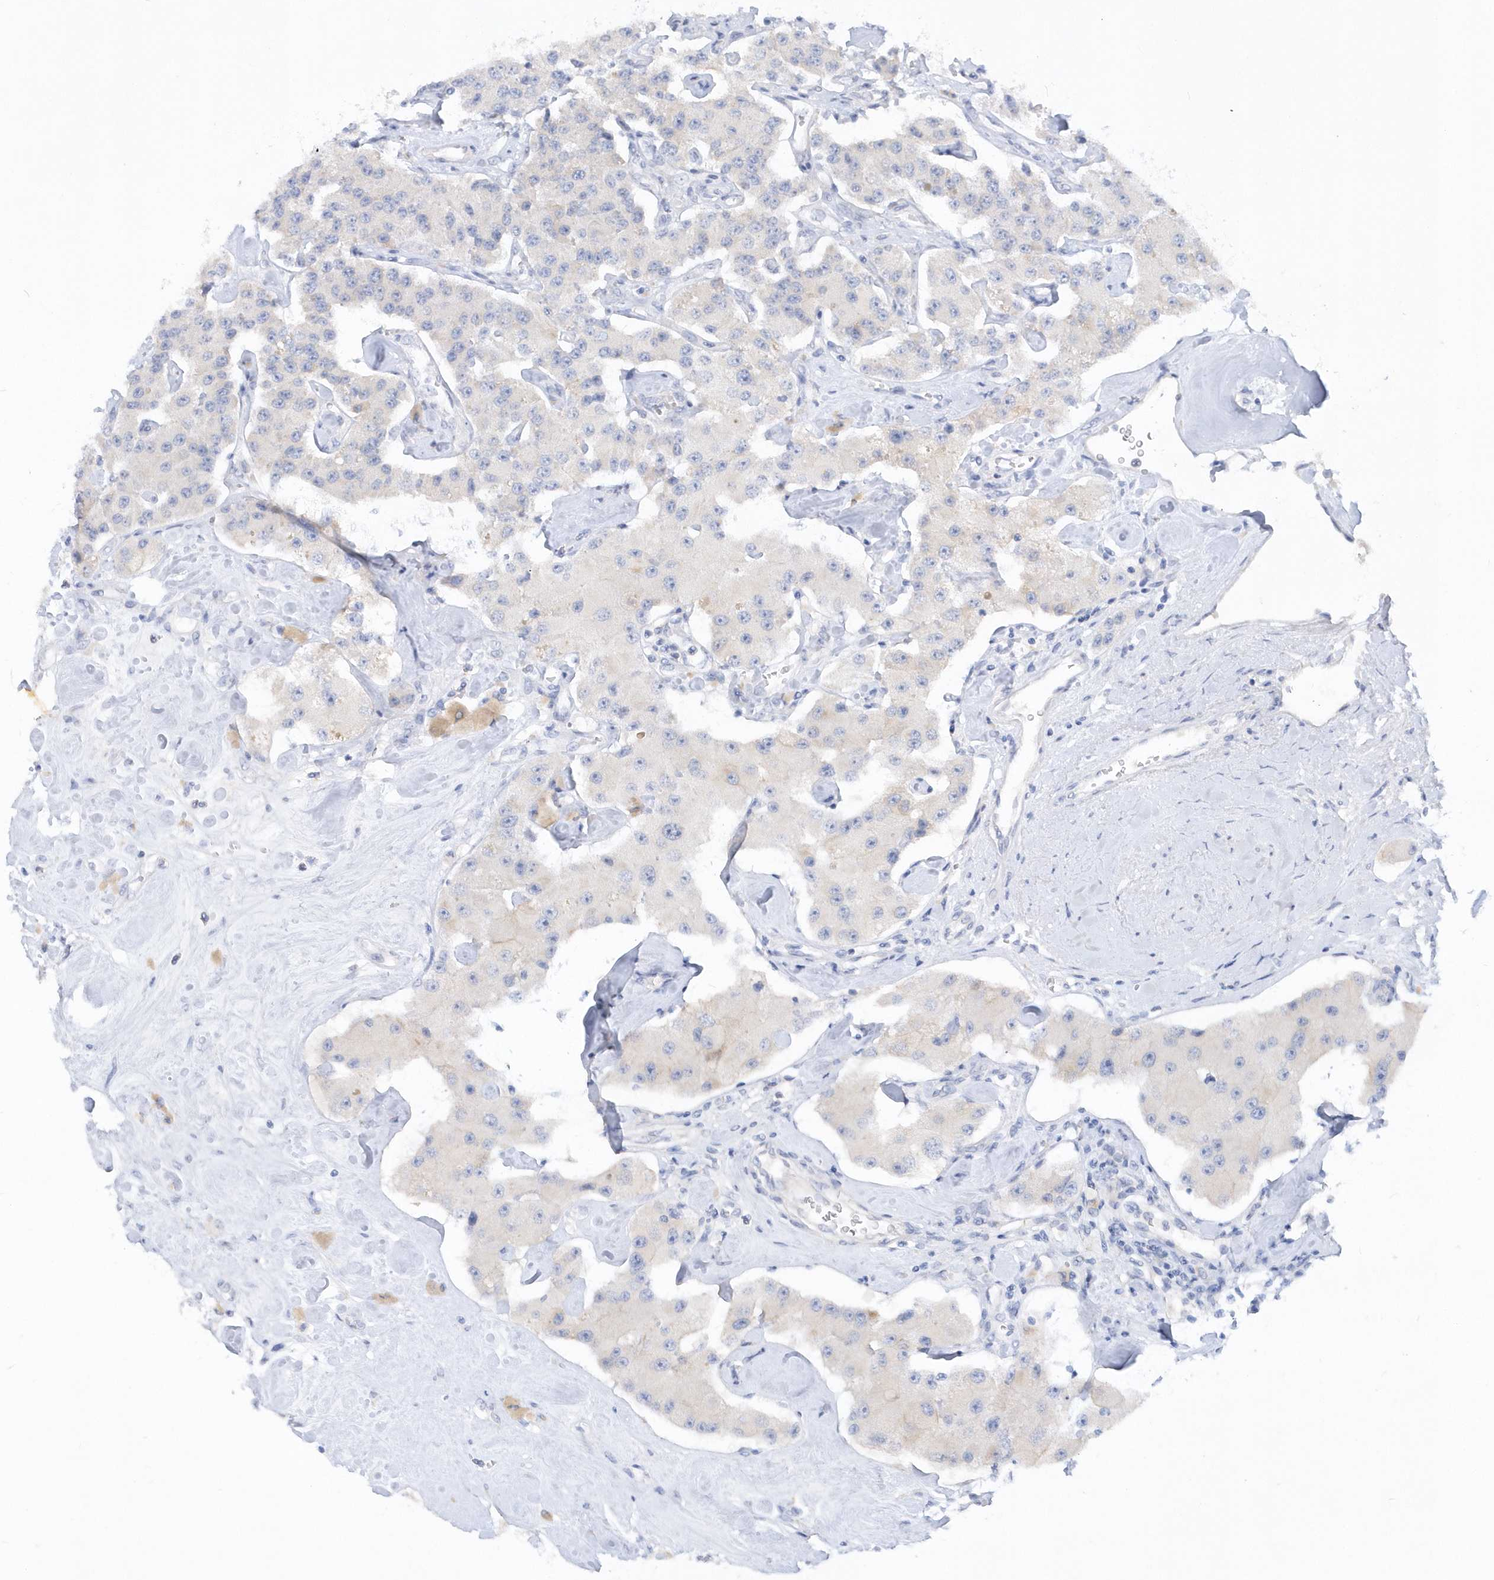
{"staining": {"intensity": "negative", "quantity": "none", "location": "none"}, "tissue": "carcinoid", "cell_type": "Tumor cells", "image_type": "cancer", "snomed": [{"axis": "morphology", "description": "Carcinoid, malignant, NOS"}, {"axis": "topography", "description": "Pancreas"}], "caption": "High power microscopy image of an immunohistochemistry histopathology image of carcinoid (malignant), revealing no significant expression in tumor cells.", "gene": "RPE", "patient": {"sex": "male", "age": 41}}